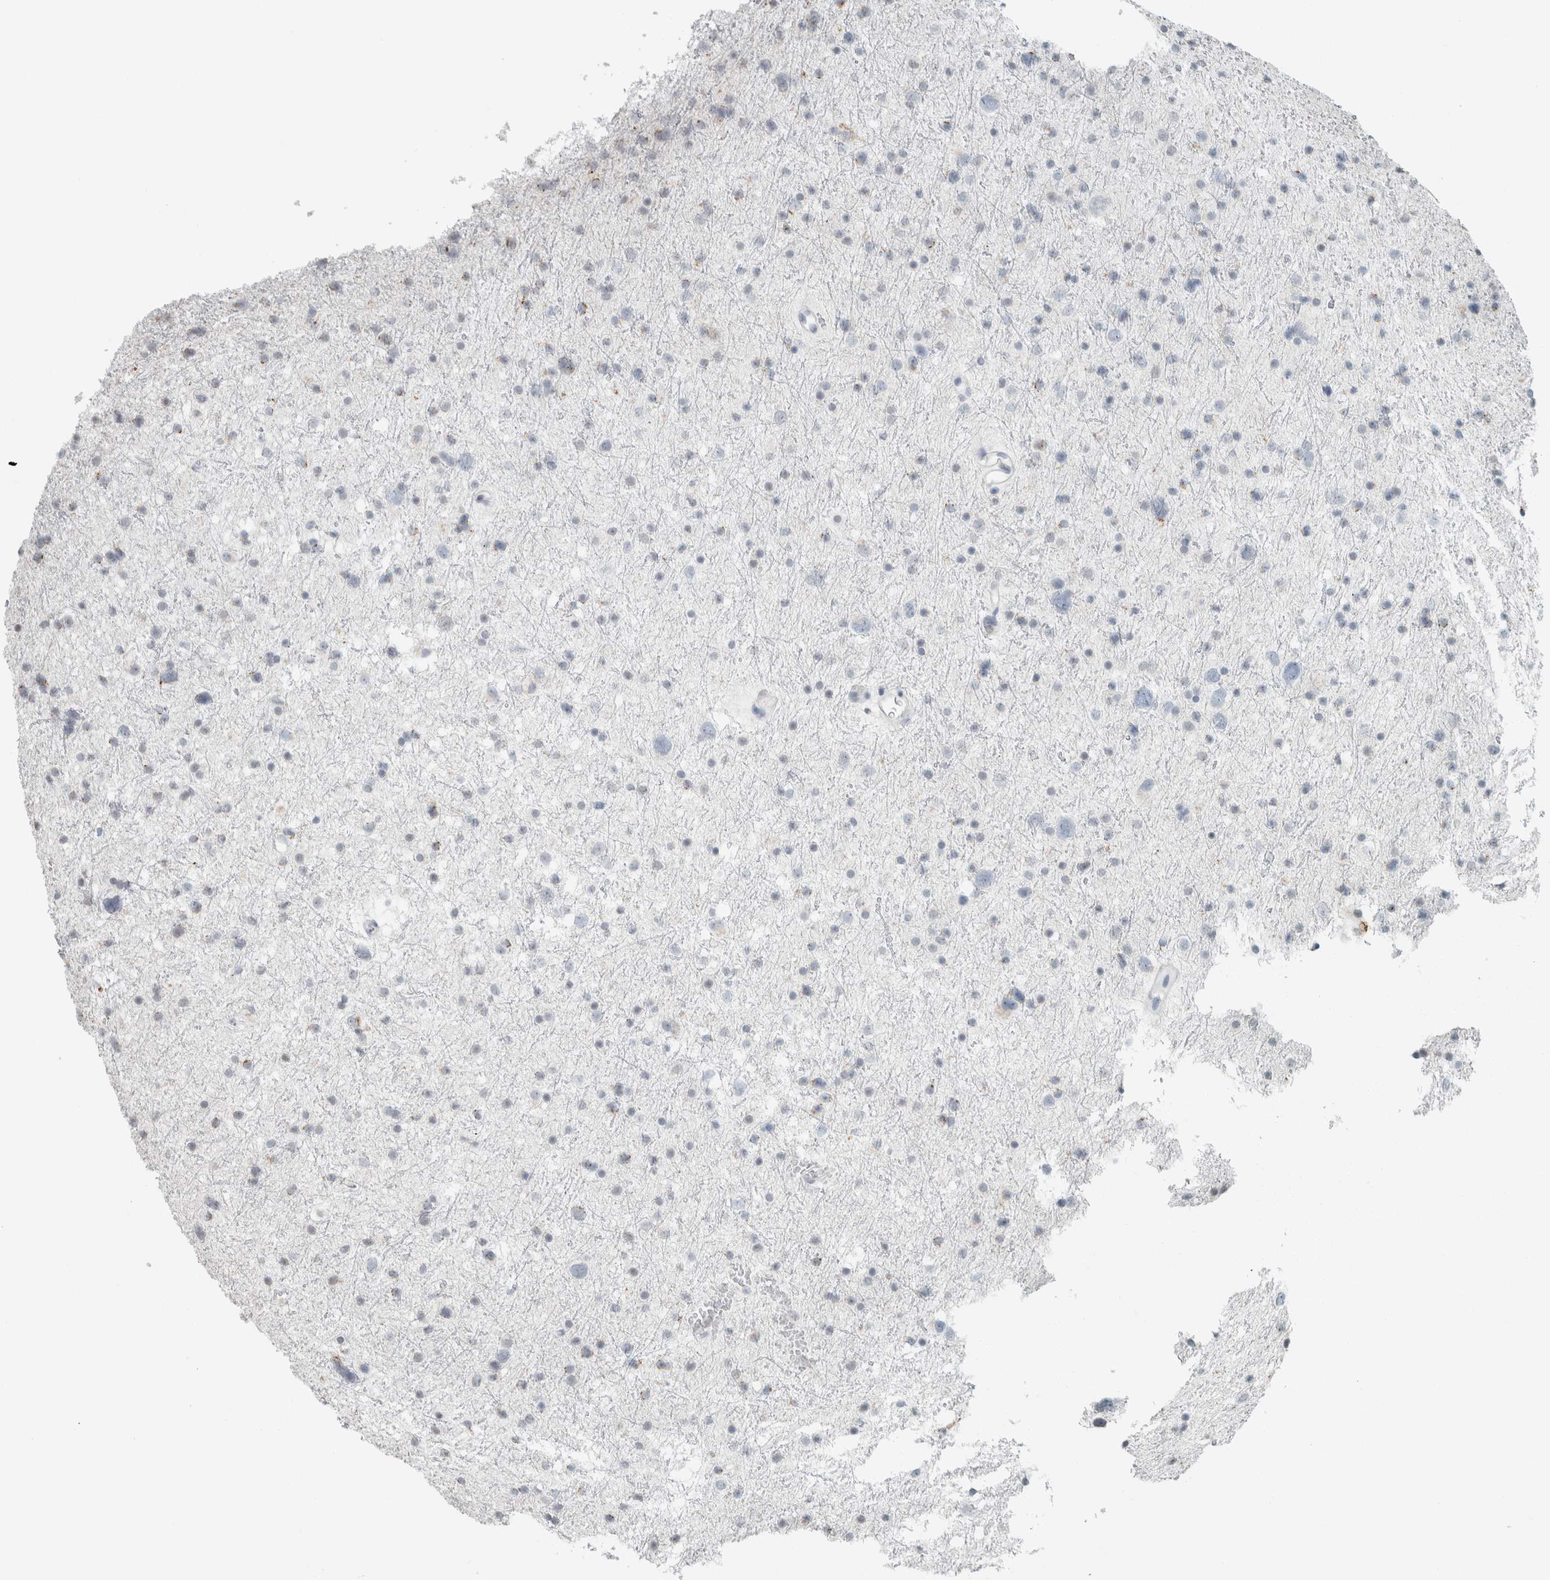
{"staining": {"intensity": "negative", "quantity": "none", "location": "none"}, "tissue": "glioma", "cell_type": "Tumor cells", "image_type": "cancer", "snomed": [{"axis": "morphology", "description": "Glioma, malignant, Low grade"}, {"axis": "topography", "description": "Brain"}], "caption": "Immunohistochemistry of glioma displays no staining in tumor cells.", "gene": "TRIT1", "patient": {"sex": "female", "age": 37}}